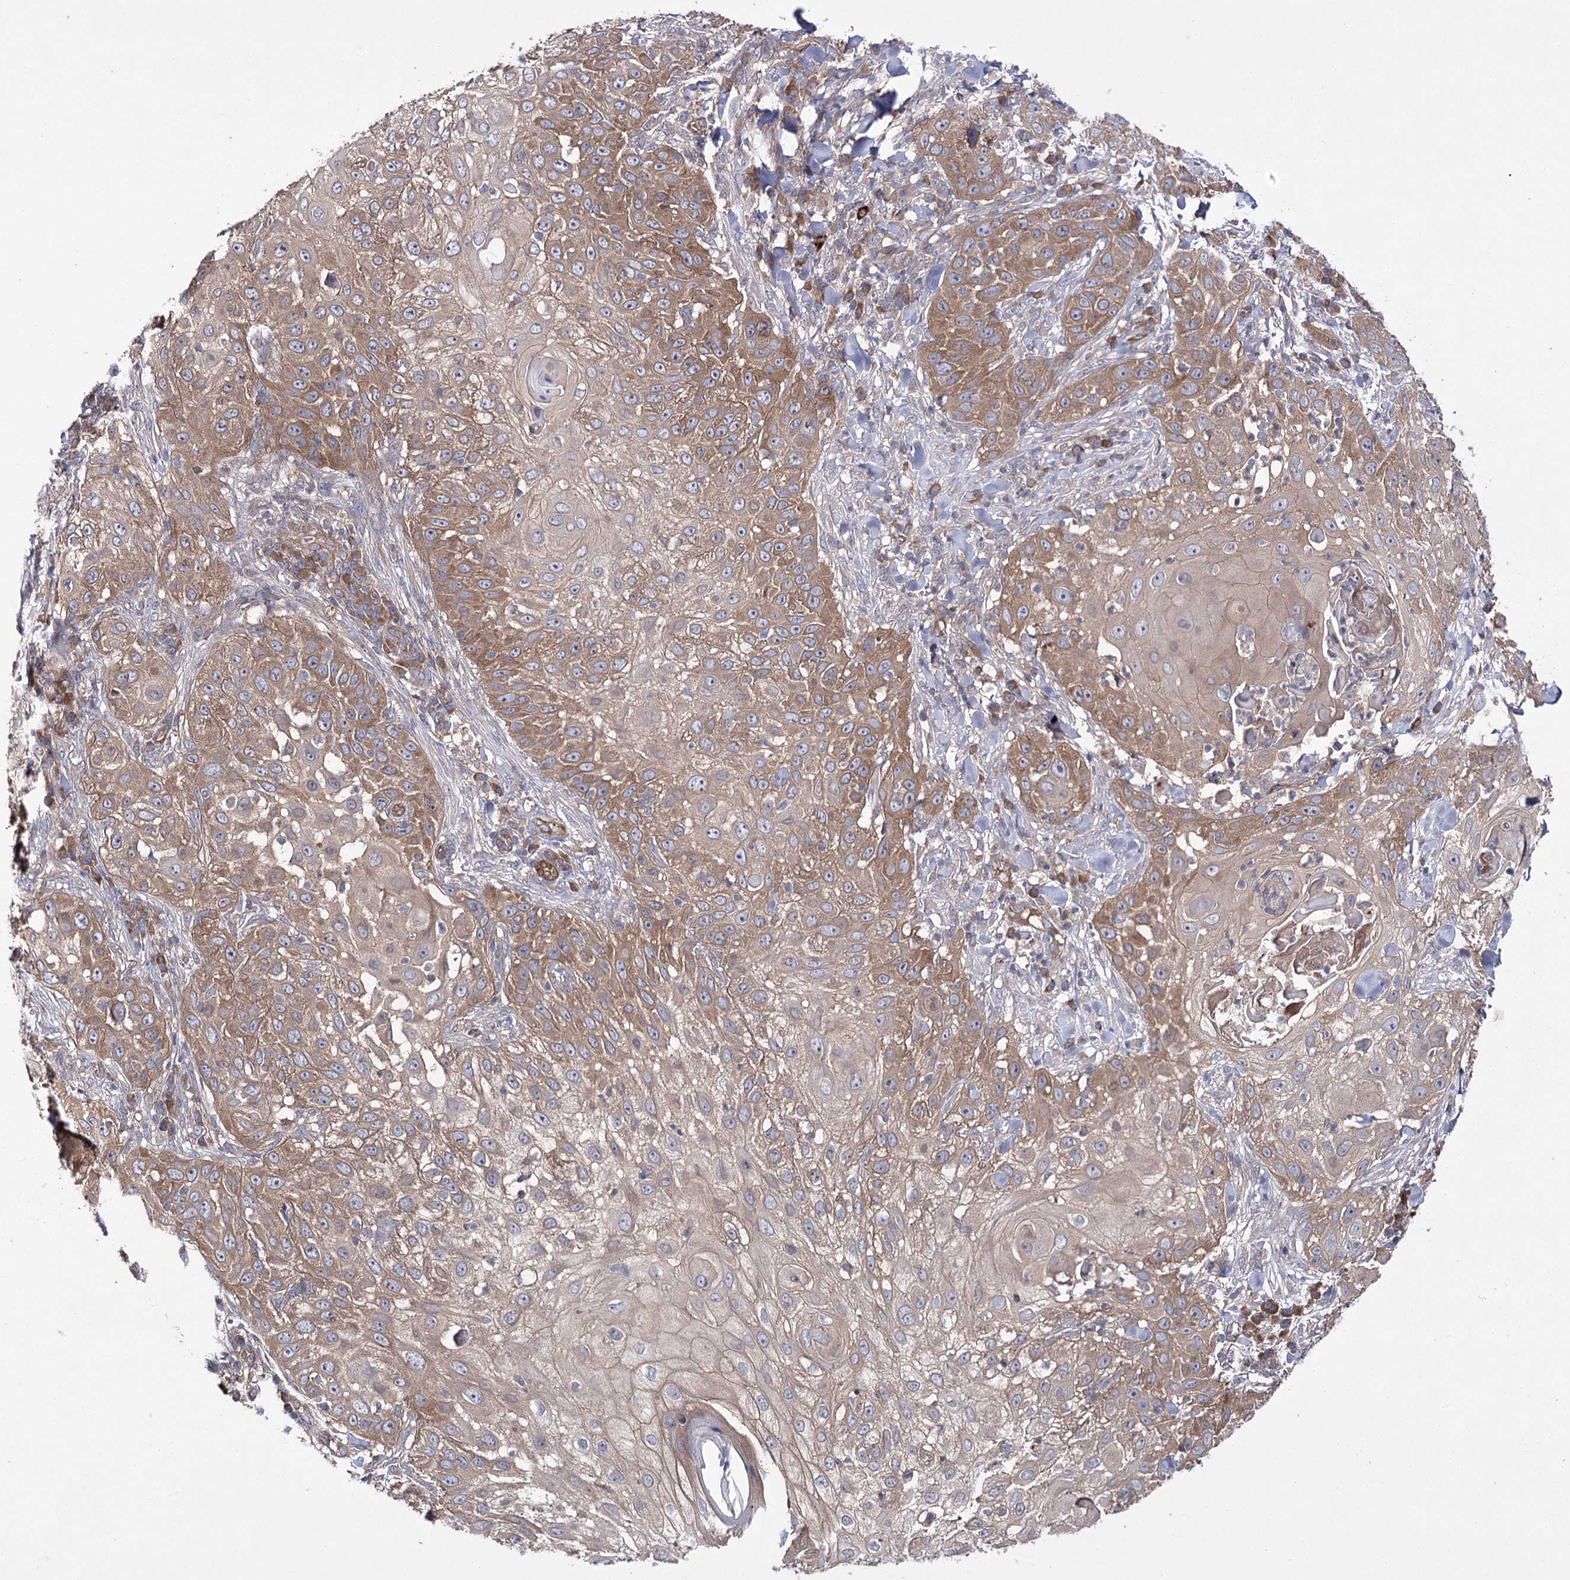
{"staining": {"intensity": "moderate", "quantity": ">75%", "location": "cytoplasmic/membranous"}, "tissue": "skin cancer", "cell_type": "Tumor cells", "image_type": "cancer", "snomed": [{"axis": "morphology", "description": "Squamous cell carcinoma, NOS"}, {"axis": "topography", "description": "Skin"}], "caption": "Squamous cell carcinoma (skin) was stained to show a protein in brown. There is medium levels of moderate cytoplasmic/membranous staining in about >75% of tumor cells.", "gene": "BCR", "patient": {"sex": "female", "age": 44}}